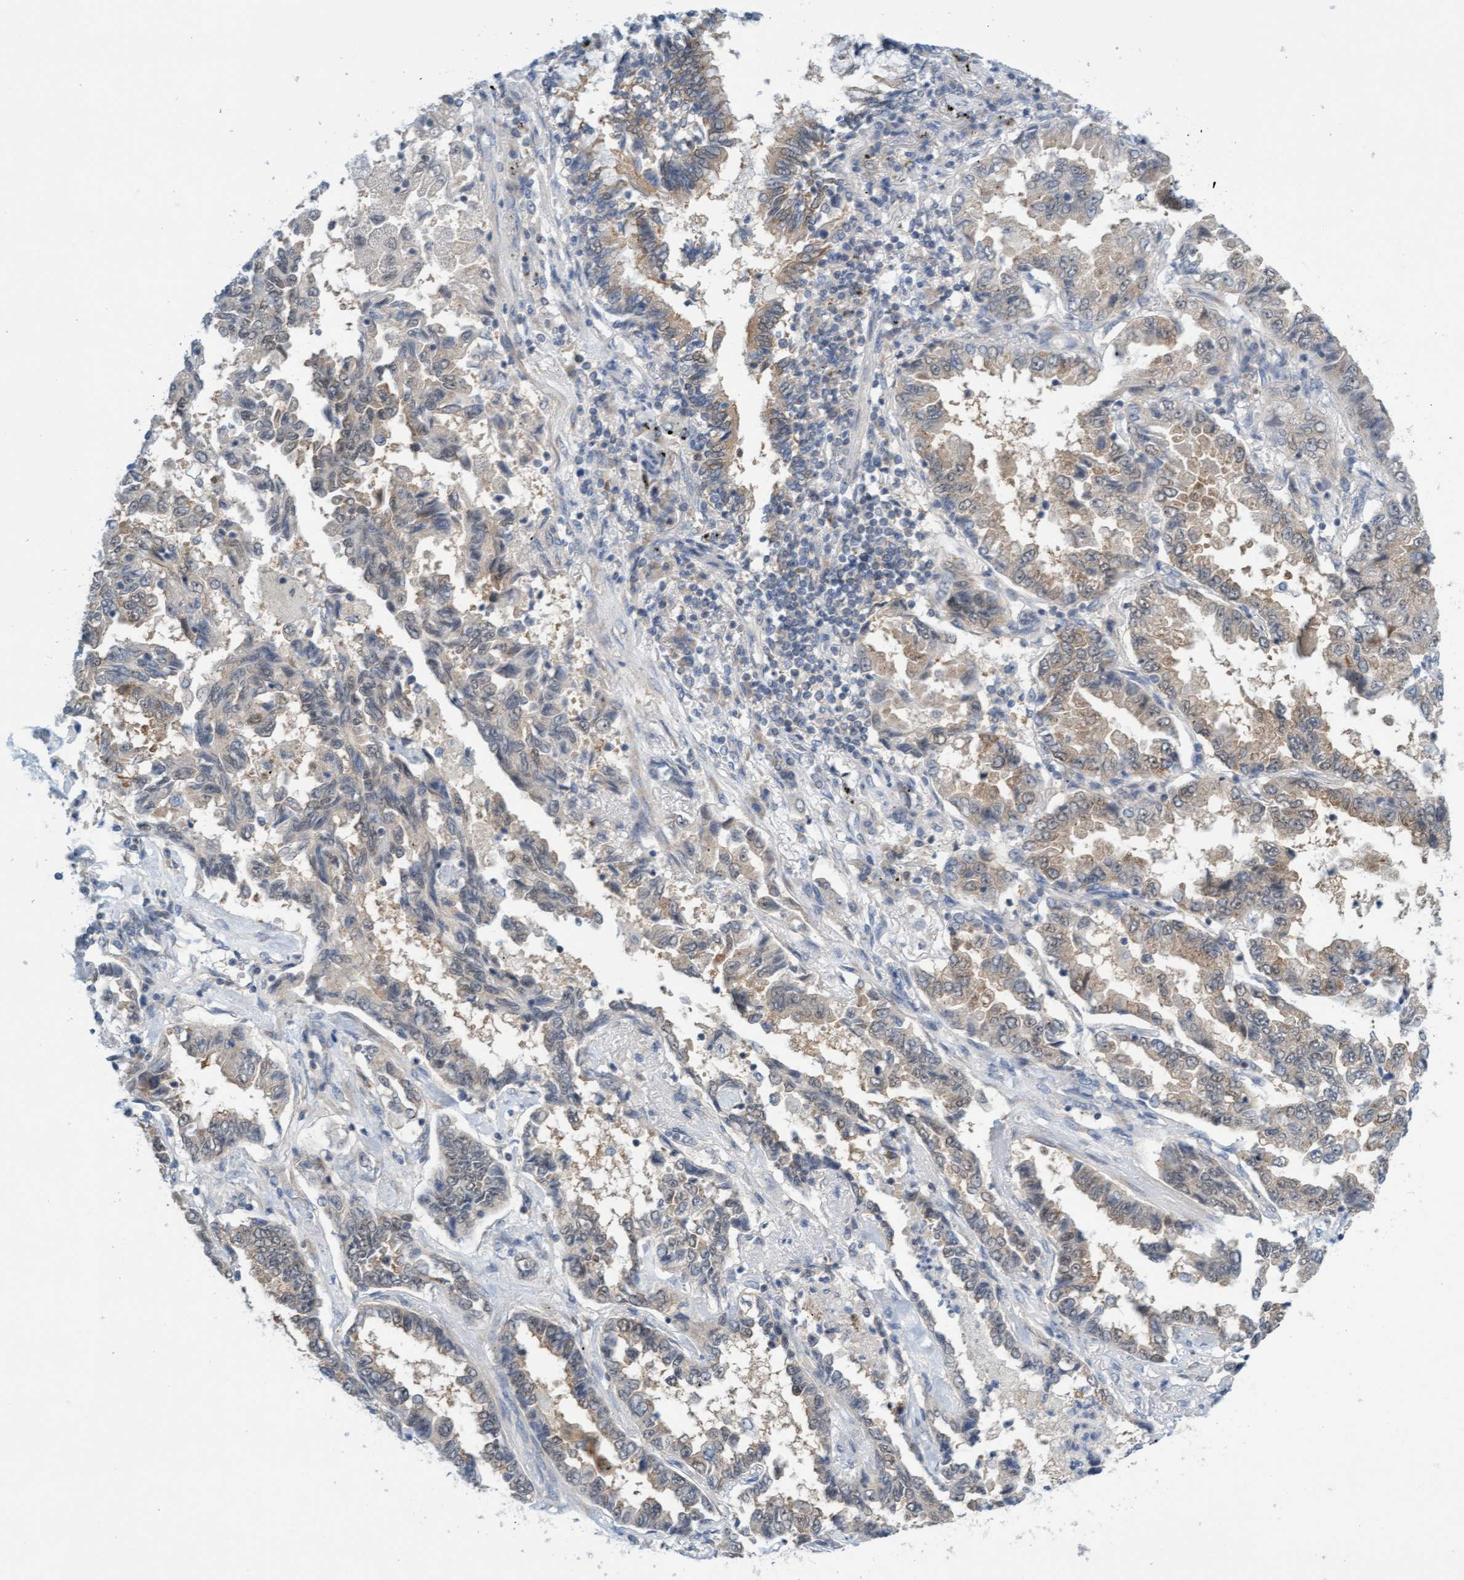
{"staining": {"intensity": "moderate", "quantity": "25%-75%", "location": "cytoplasmic/membranous"}, "tissue": "lung cancer", "cell_type": "Tumor cells", "image_type": "cancer", "snomed": [{"axis": "morphology", "description": "Adenocarcinoma, NOS"}, {"axis": "topography", "description": "Lung"}], "caption": "Human lung cancer (adenocarcinoma) stained with a brown dye shows moderate cytoplasmic/membranous positive positivity in approximately 25%-75% of tumor cells.", "gene": "AMZ2", "patient": {"sex": "female", "age": 51}}